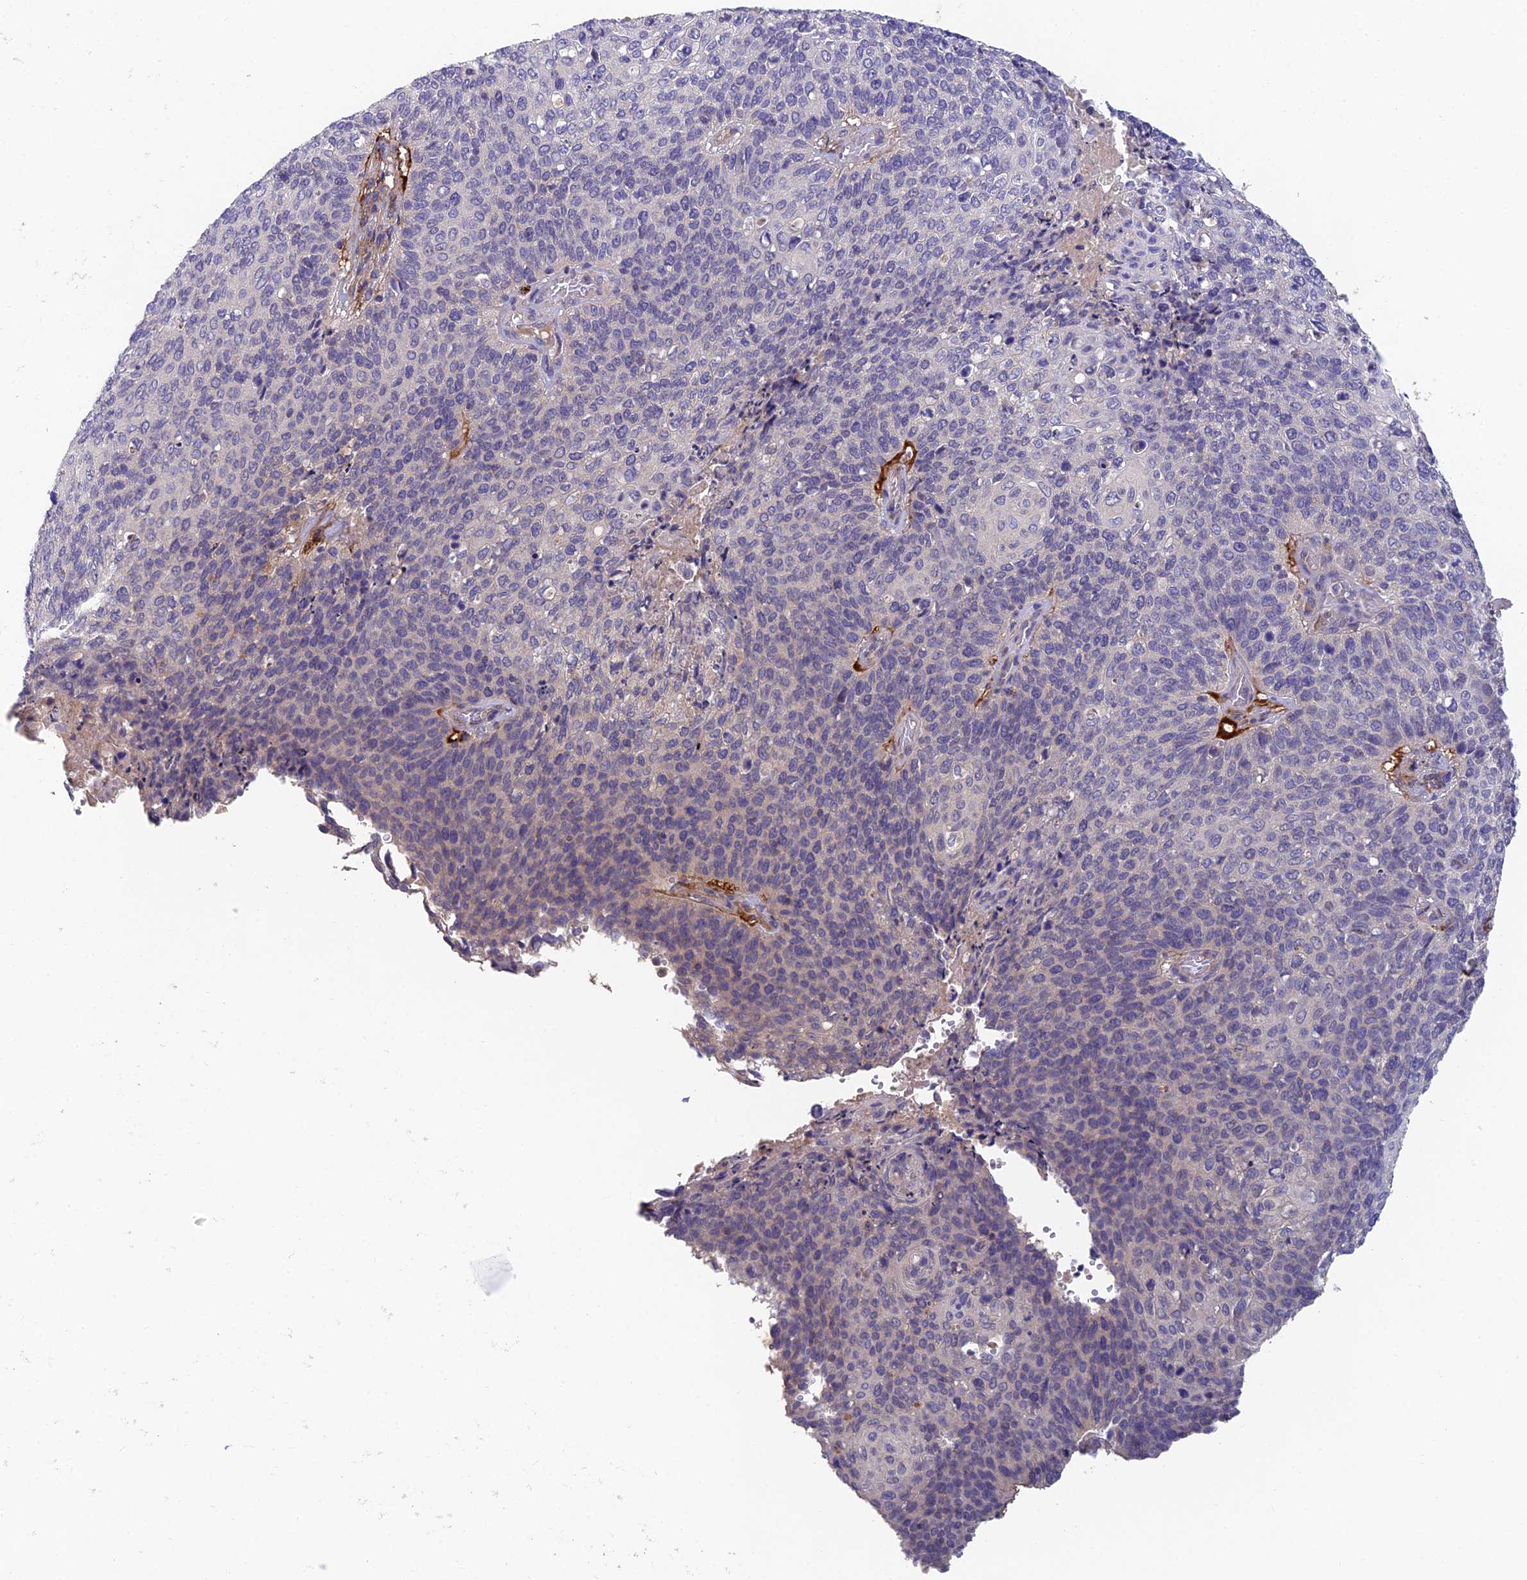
{"staining": {"intensity": "negative", "quantity": "none", "location": "none"}, "tissue": "cervical cancer", "cell_type": "Tumor cells", "image_type": "cancer", "snomed": [{"axis": "morphology", "description": "Squamous cell carcinoma, NOS"}, {"axis": "topography", "description": "Cervix"}], "caption": "Immunohistochemistry of squamous cell carcinoma (cervical) demonstrates no positivity in tumor cells.", "gene": "ADAMTS13", "patient": {"sex": "female", "age": 39}}